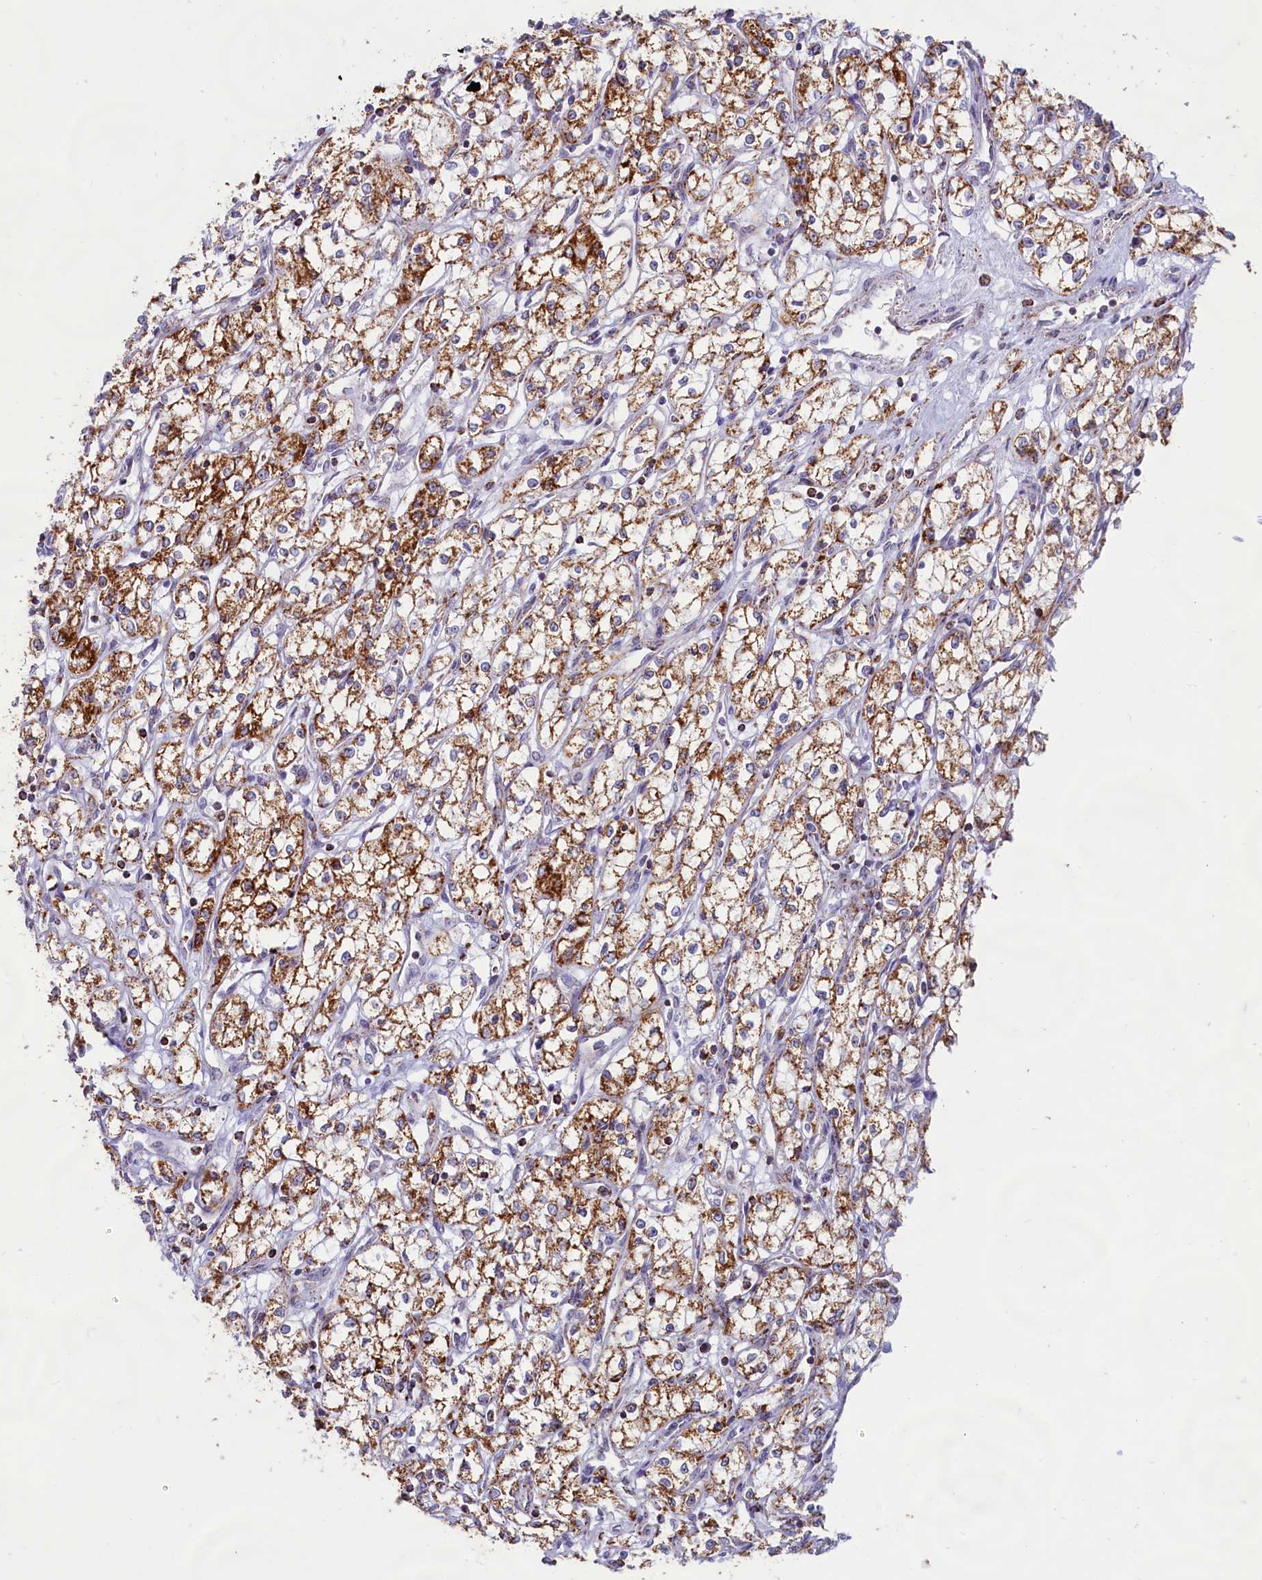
{"staining": {"intensity": "strong", "quantity": ">75%", "location": "cytoplasmic/membranous"}, "tissue": "renal cancer", "cell_type": "Tumor cells", "image_type": "cancer", "snomed": [{"axis": "morphology", "description": "Adenocarcinoma, NOS"}, {"axis": "topography", "description": "Kidney"}], "caption": "Renal adenocarcinoma was stained to show a protein in brown. There is high levels of strong cytoplasmic/membranous expression in about >75% of tumor cells. (IHC, brightfield microscopy, high magnification).", "gene": "C1D", "patient": {"sex": "male", "age": 59}}